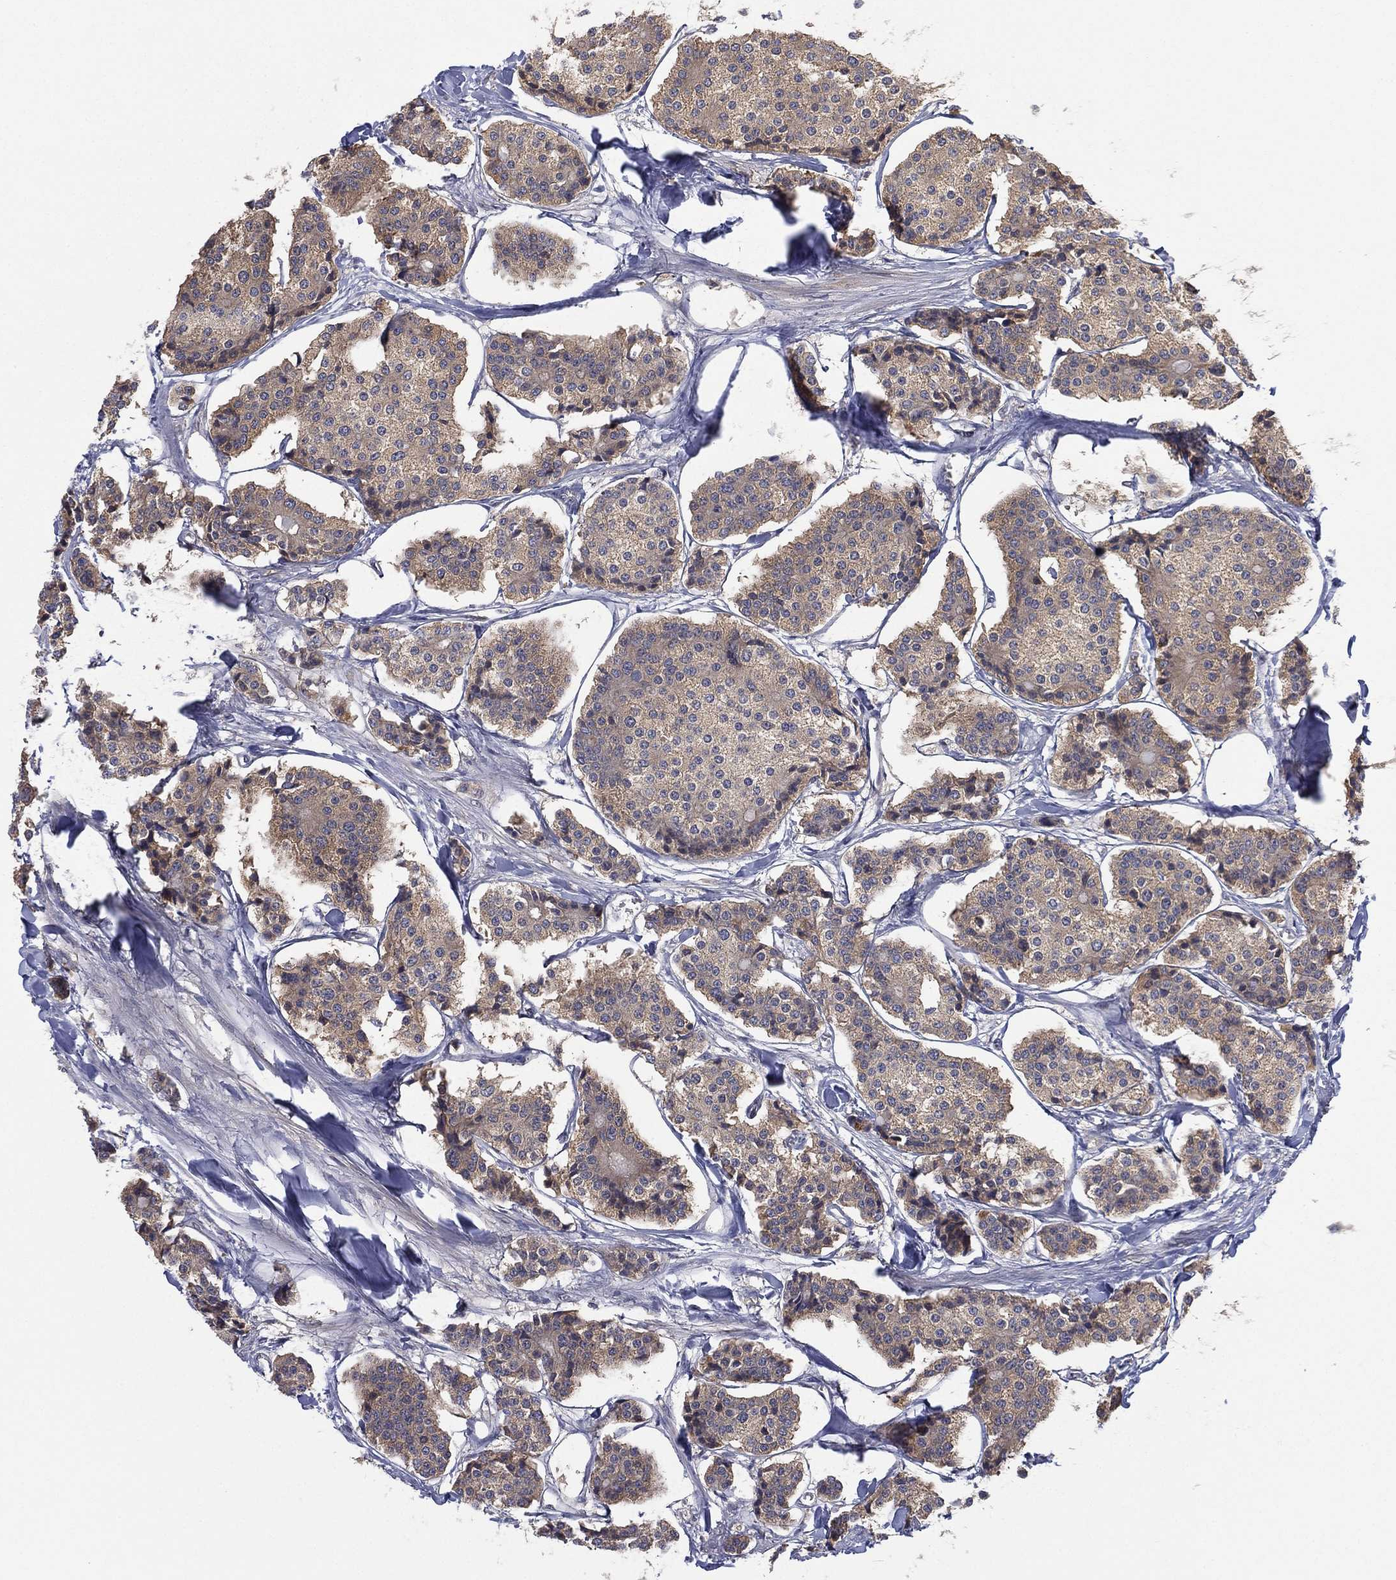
{"staining": {"intensity": "weak", "quantity": "25%-75%", "location": "cytoplasmic/membranous"}, "tissue": "carcinoid", "cell_type": "Tumor cells", "image_type": "cancer", "snomed": [{"axis": "morphology", "description": "Carcinoid, malignant, NOS"}, {"axis": "topography", "description": "Small intestine"}], "caption": "This image demonstrates immunohistochemistry staining of carcinoid, with low weak cytoplasmic/membranous positivity in approximately 25%-75% of tumor cells.", "gene": "MPP7", "patient": {"sex": "female", "age": 65}}